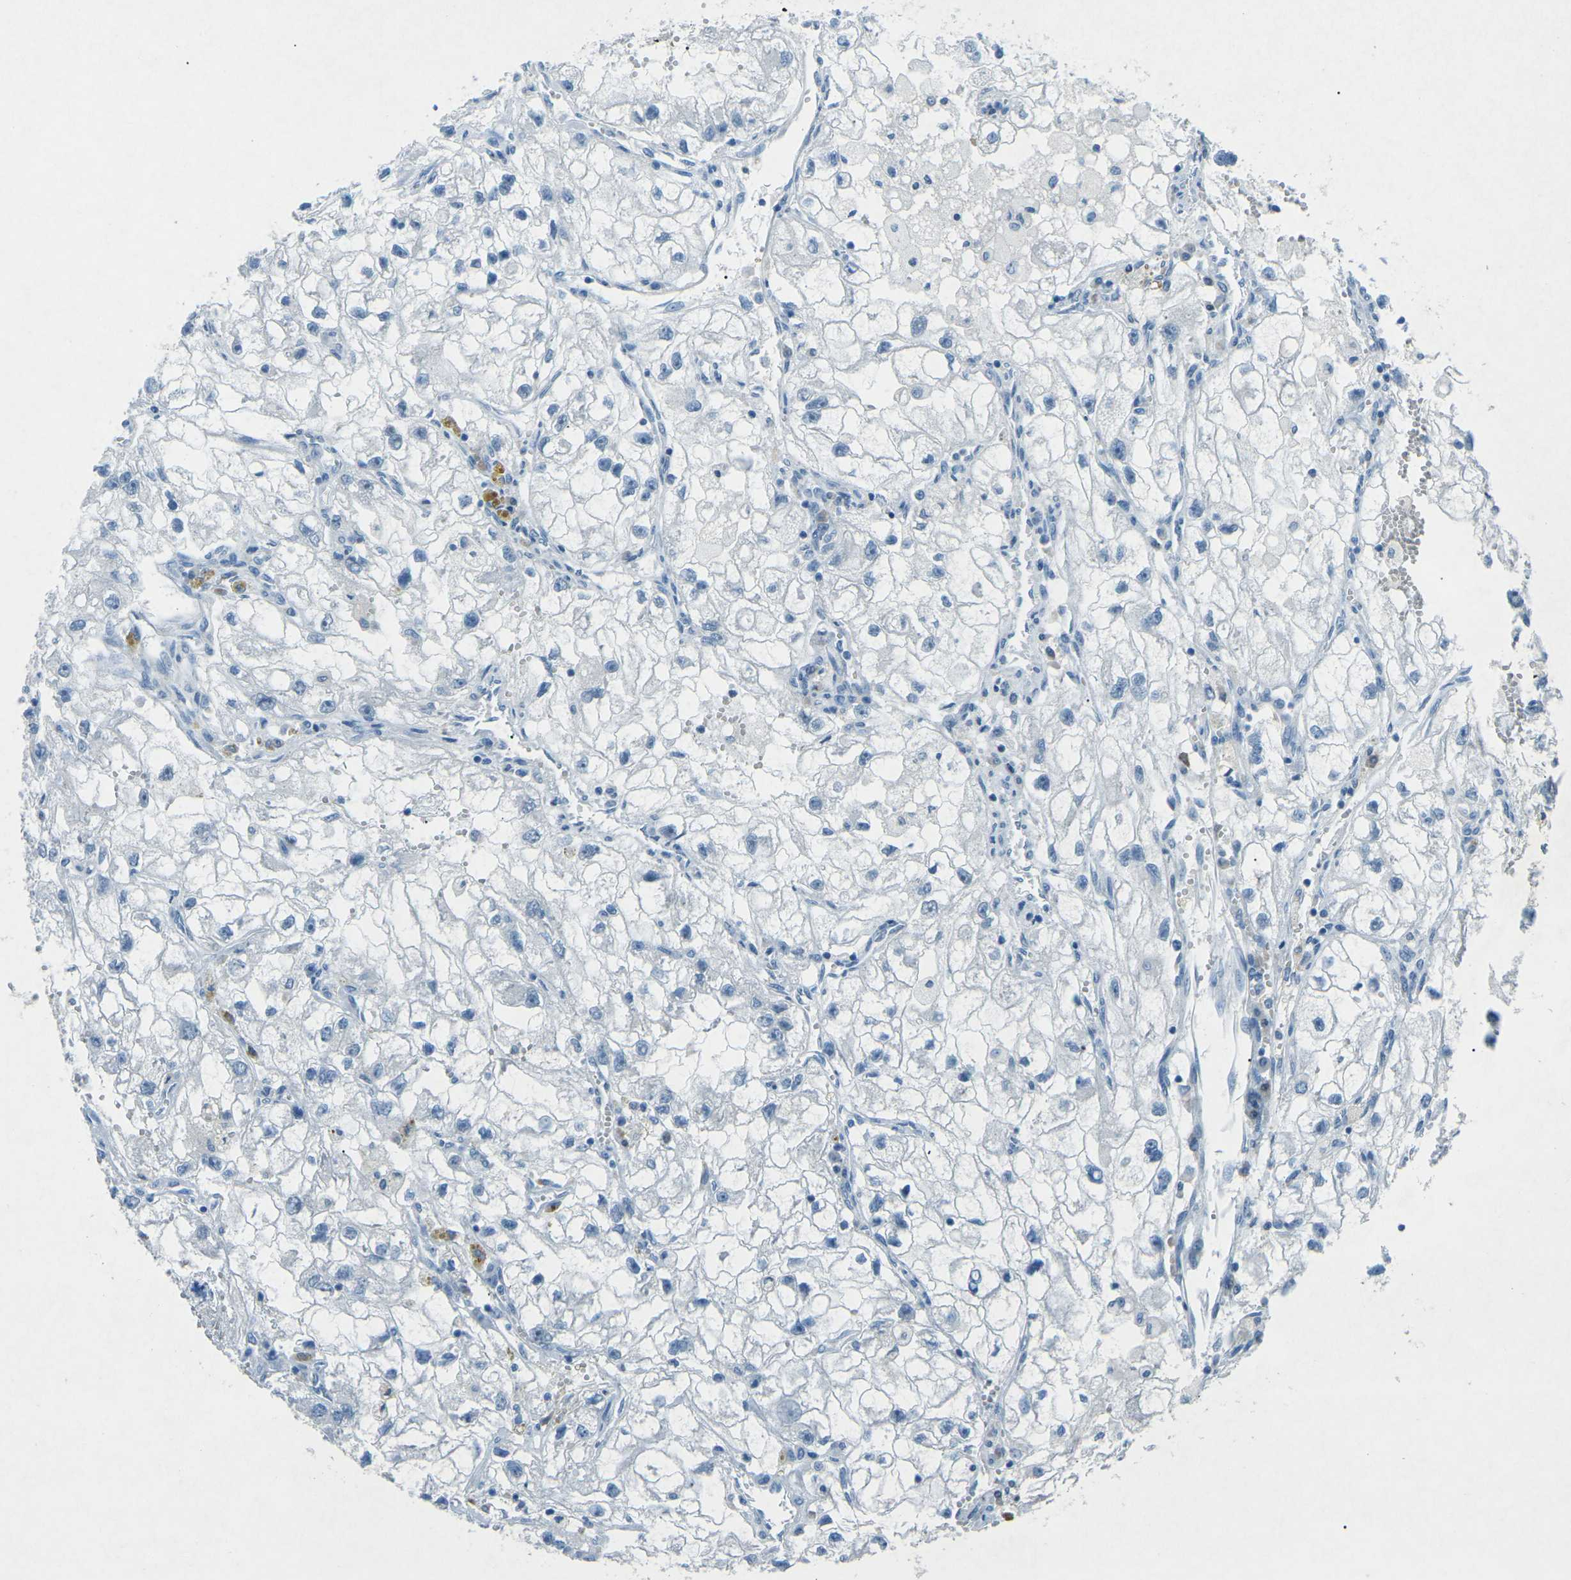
{"staining": {"intensity": "negative", "quantity": "none", "location": "none"}, "tissue": "renal cancer", "cell_type": "Tumor cells", "image_type": "cancer", "snomed": [{"axis": "morphology", "description": "Adenocarcinoma, NOS"}, {"axis": "topography", "description": "Kidney"}], "caption": "Tumor cells are negative for protein expression in human renal adenocarcinoma.", "gene": "PRKCA", "patient": {"sex": "female", "age": 70}}